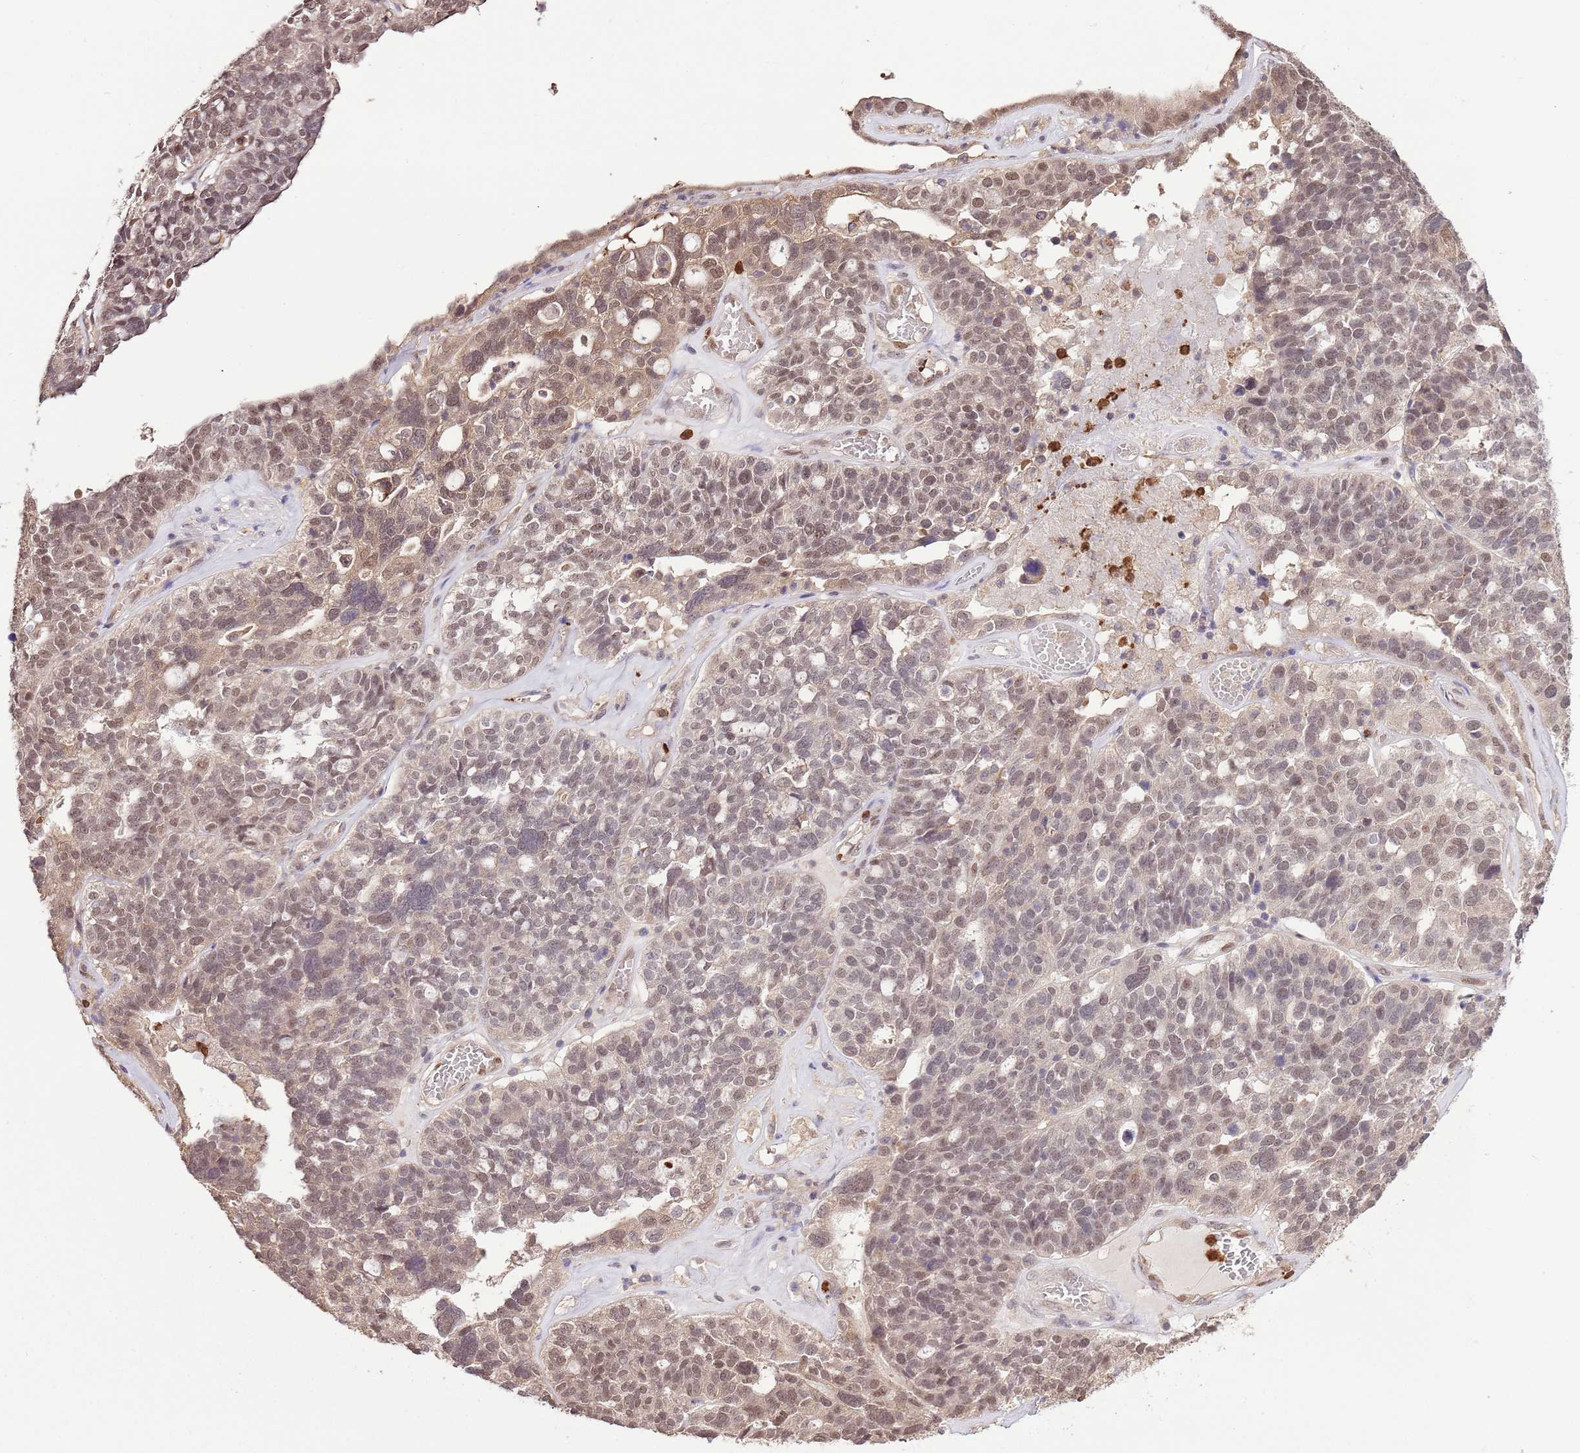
{"staining": {"intensity": "moderate", "quantity": "25%-75%", "location": "nuclear"}, "tissue": "ovarian cancer", "cell_type": "Tumor cells", "image_type": "cancer", "snomed": [{"axis": "morphology", "description": "Cystadenocarcinoma, serous, NOS"}, {"axis": "topography", "description": "Ovary"}], "caption": "DAB immunohistochemical staining of human serous cystadenocarcinoma (ovarian) shows moderate nuclear protein expression in approximately 25%-75% of tumor cells.", "gene": "AMIGO1", "patient": {"sex": "female", "age": 59}}